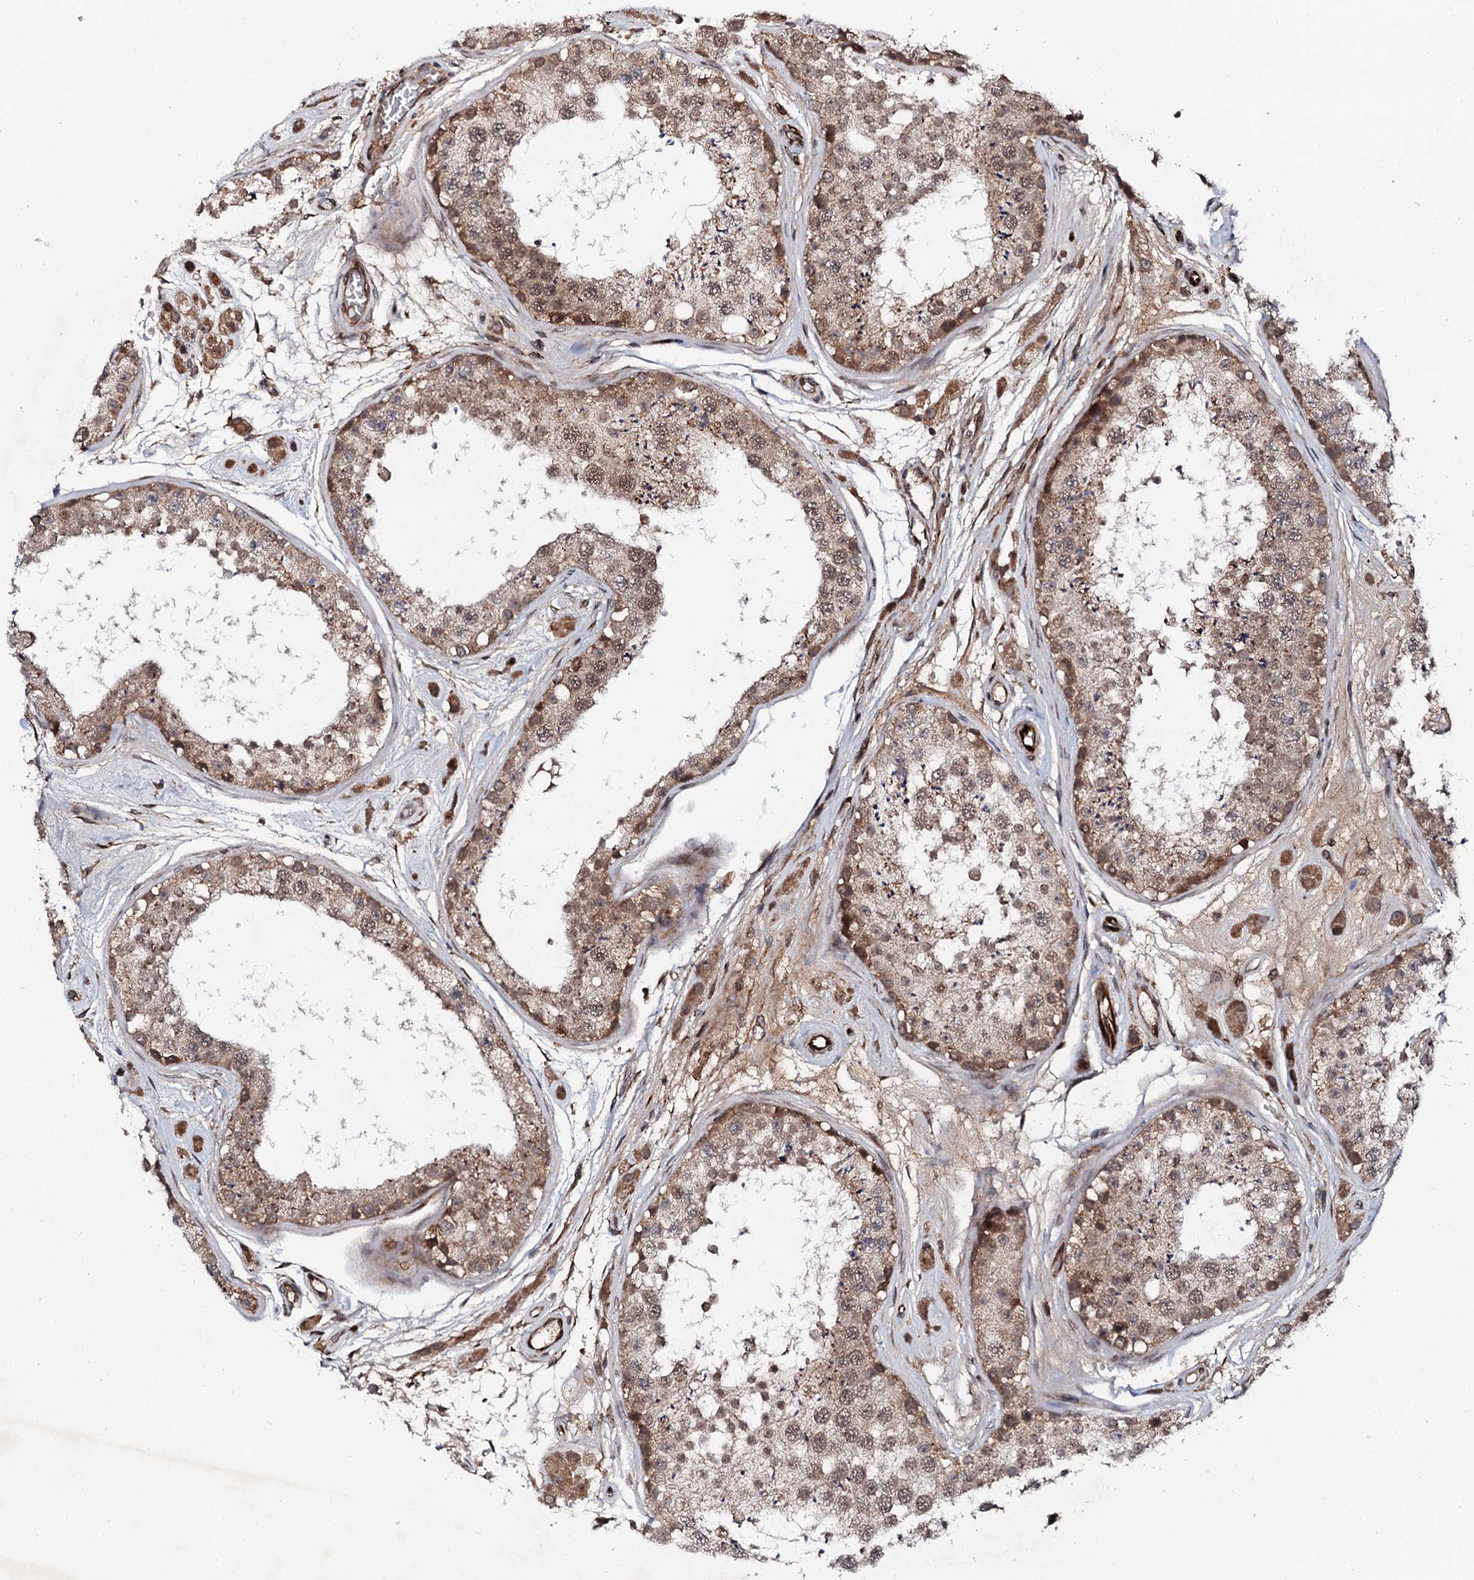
{"staining": {"intensity": "moderate", "quantity": ">75%", "location": "cytoplasmic/membranous,nuclear"}, "tissue": "testis", "cell_type": "Cells in seminiferous ducts", "image_type": "normal", "snomed": [{"axis": "morphology", "description": "Normal tissue, NOS"}, {"axis": "topography", "description": "Testis"}], "caption": "The image exhibits immunohistochemical staining of benign testis. There is moderate cytoplasmic/membranous,nuclear staining is seen in approximately >75% of cells in seminiferous ducts.", "gene": "FAM111A", "patient": {"sex": "male", "age": 25}}